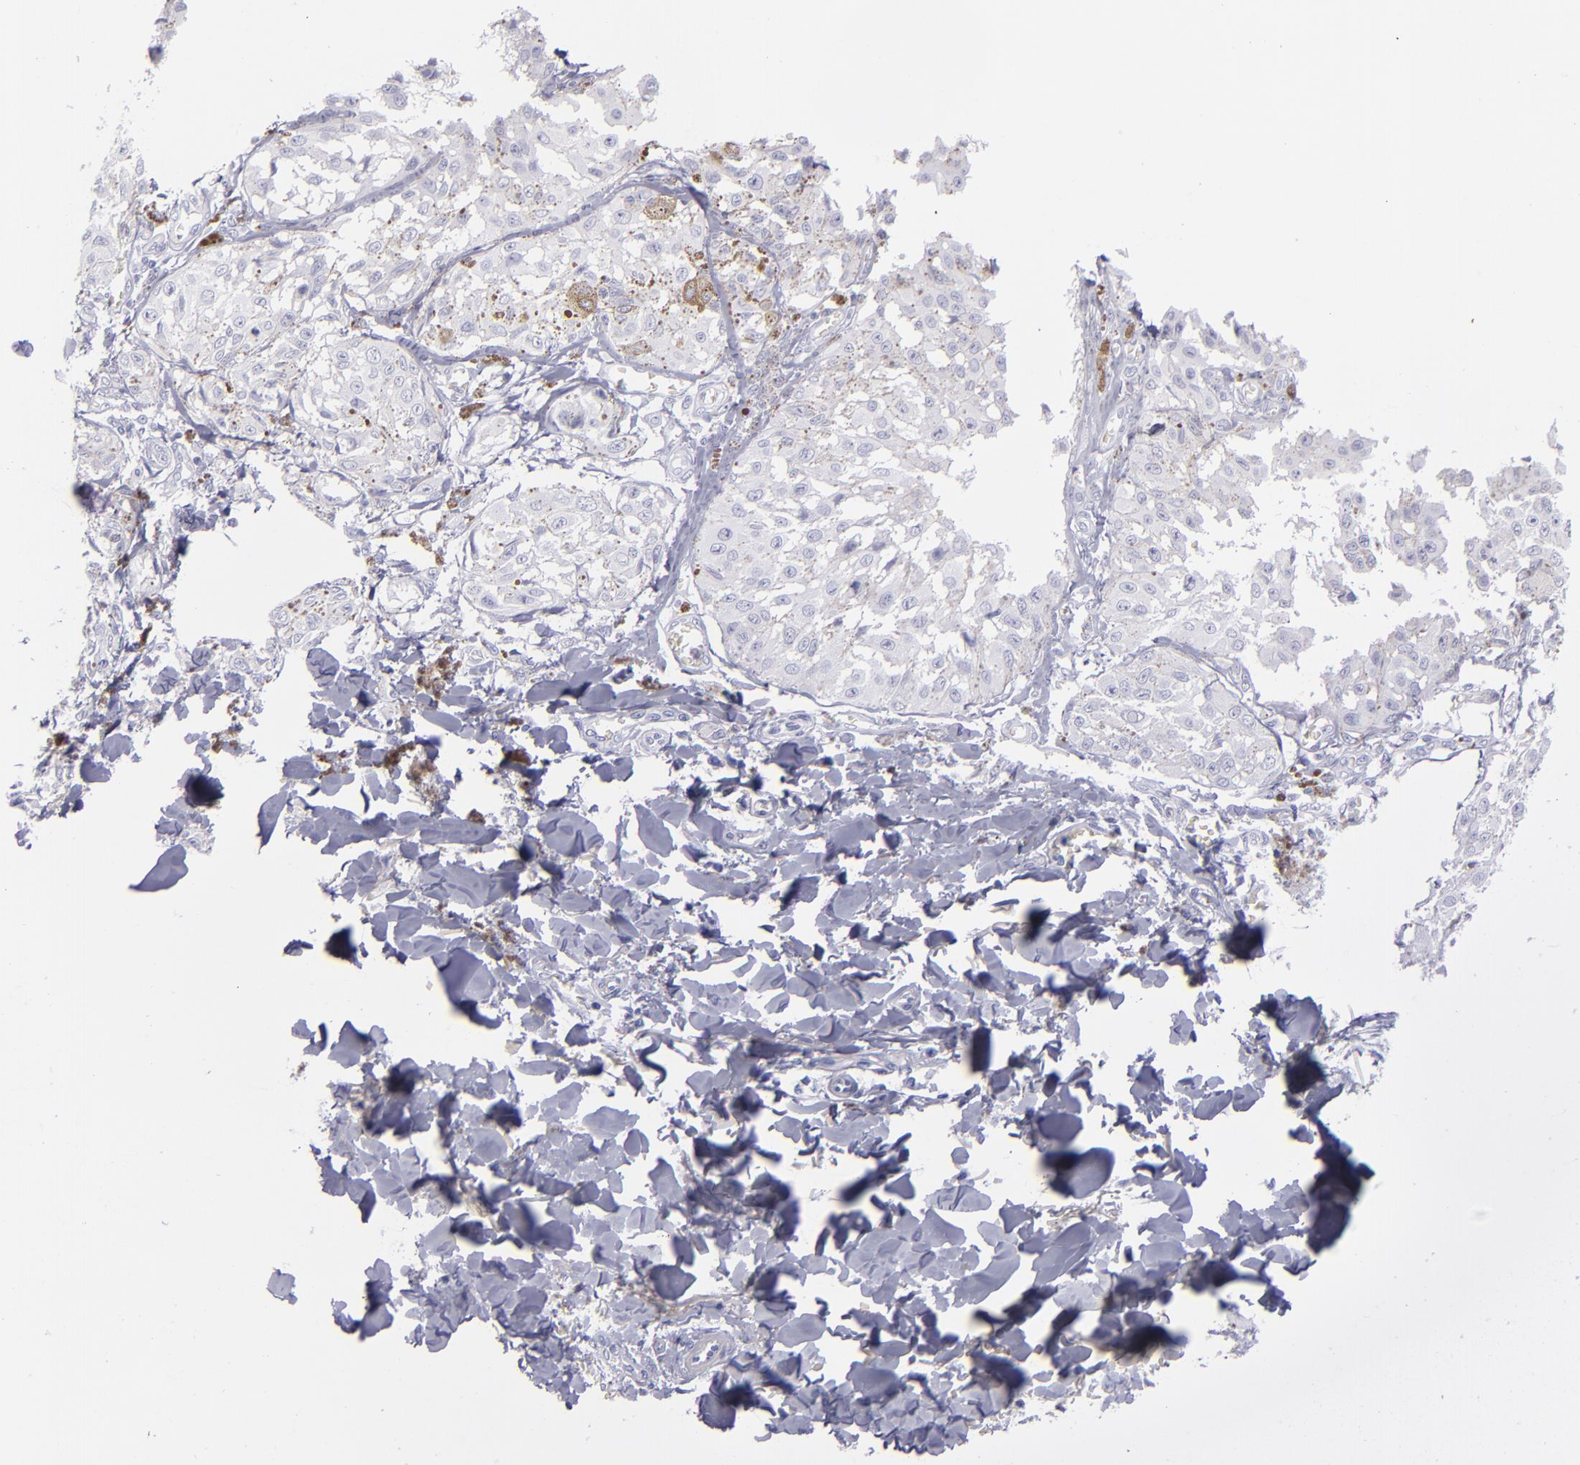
{"staining": {"intensity": "negative", "quantity": "none", "location": "none"}, "tissue": "melanoma", "cell_type": "Tumor cells", "image_type": "cancer", "snomed": [{"axis": "morphology", "description": "Malignant melanoma, NOS"}, {"axis": "topography", "description": "Skin"}], "caption": "Tumor cells show no significant staining in malignant melanoma.", "gene": "CD22", "patient": {"sex": "female", "age": 82}}